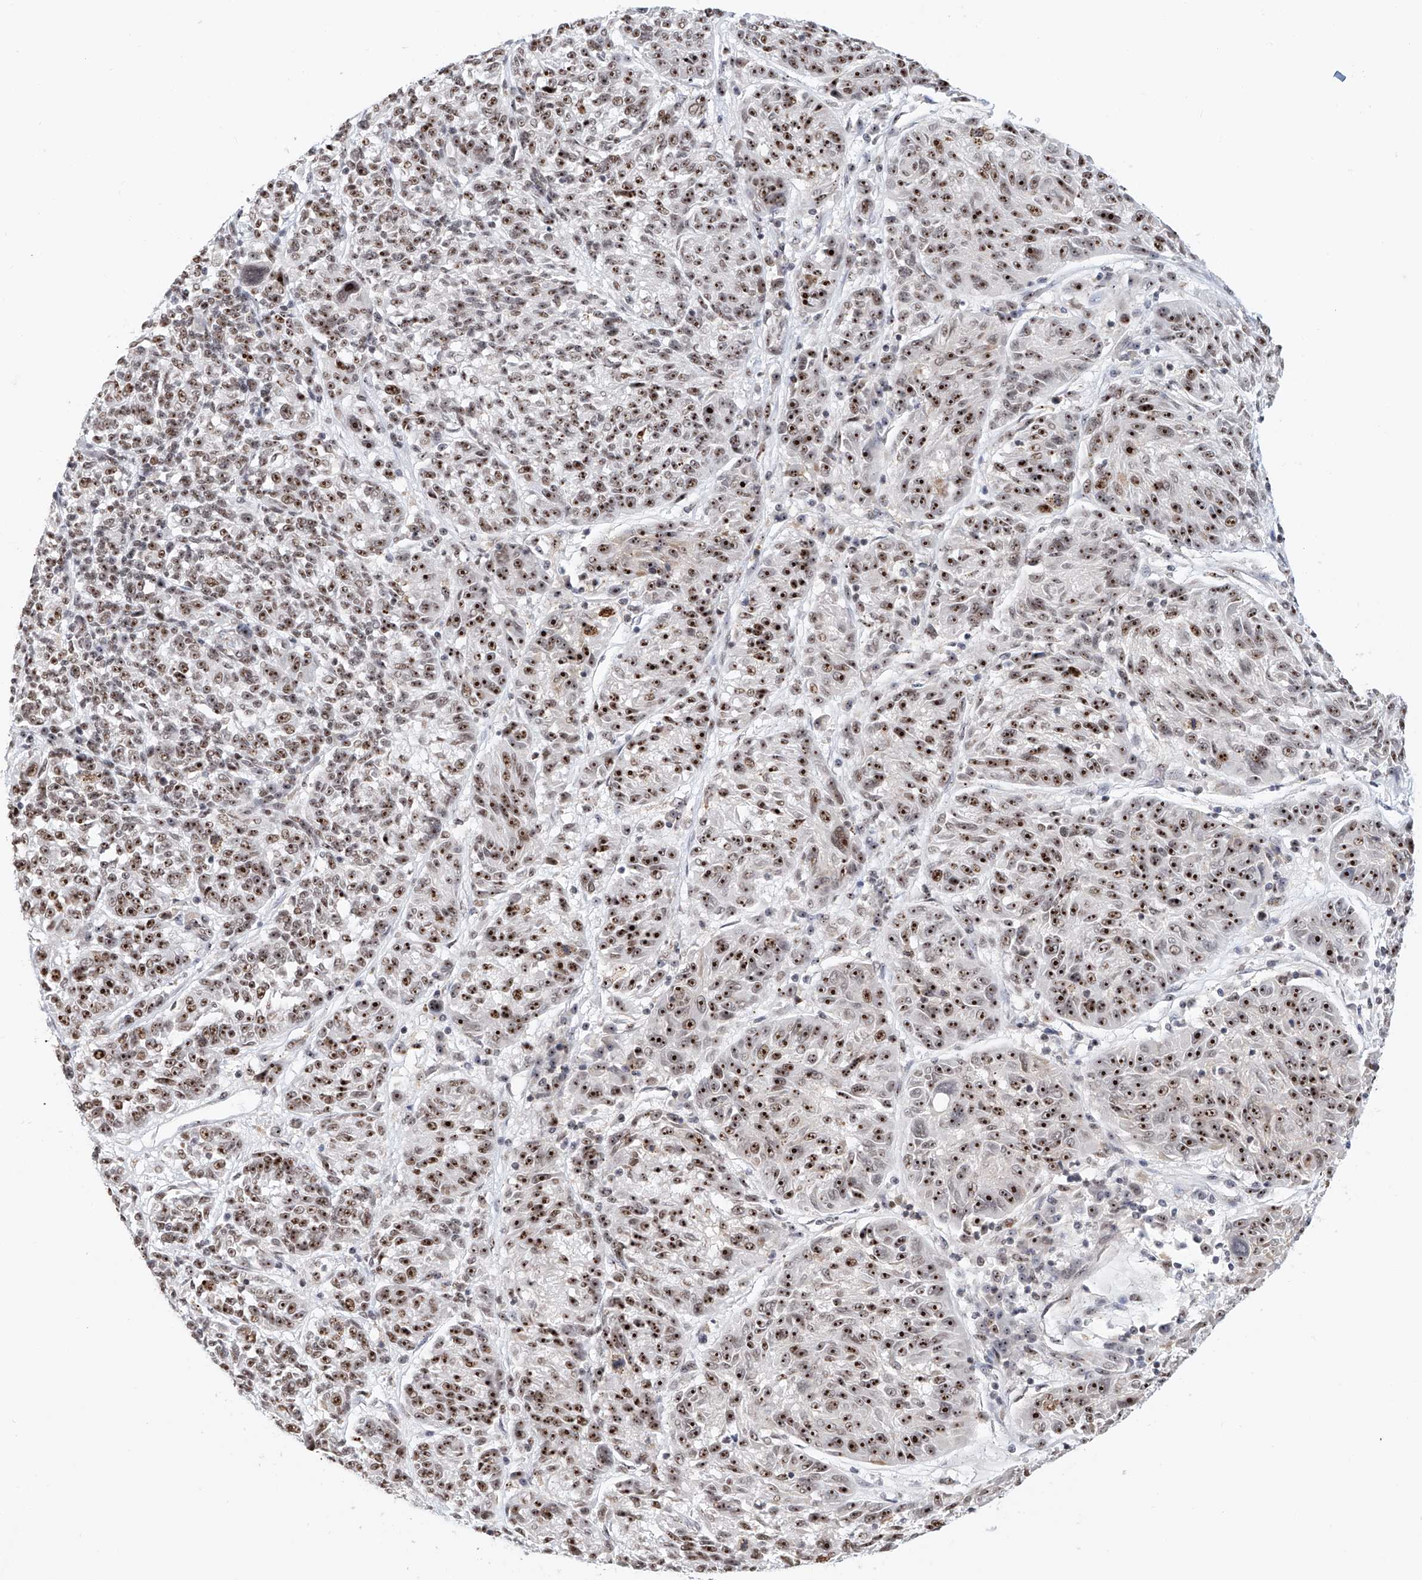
{"staining": {"intensity": "strong", "quantity": ">75%", "location": "nuclear"}, "tissue": "melanoma", "cell_type": "Tumor cells", "image_type": "cancer", "snomed": [{"axis": "morphology", "description": "Malignant melanoma, NOS"}, {"axis": "topography", "description": "Skin"}], "caption": "A high amount of strong nuclear positivity is appreciated in approximately >75% of tumor cells in melanoma tissue.", "gene": "PRUNE2", "patient": {"sex": "male", "age": 53}}